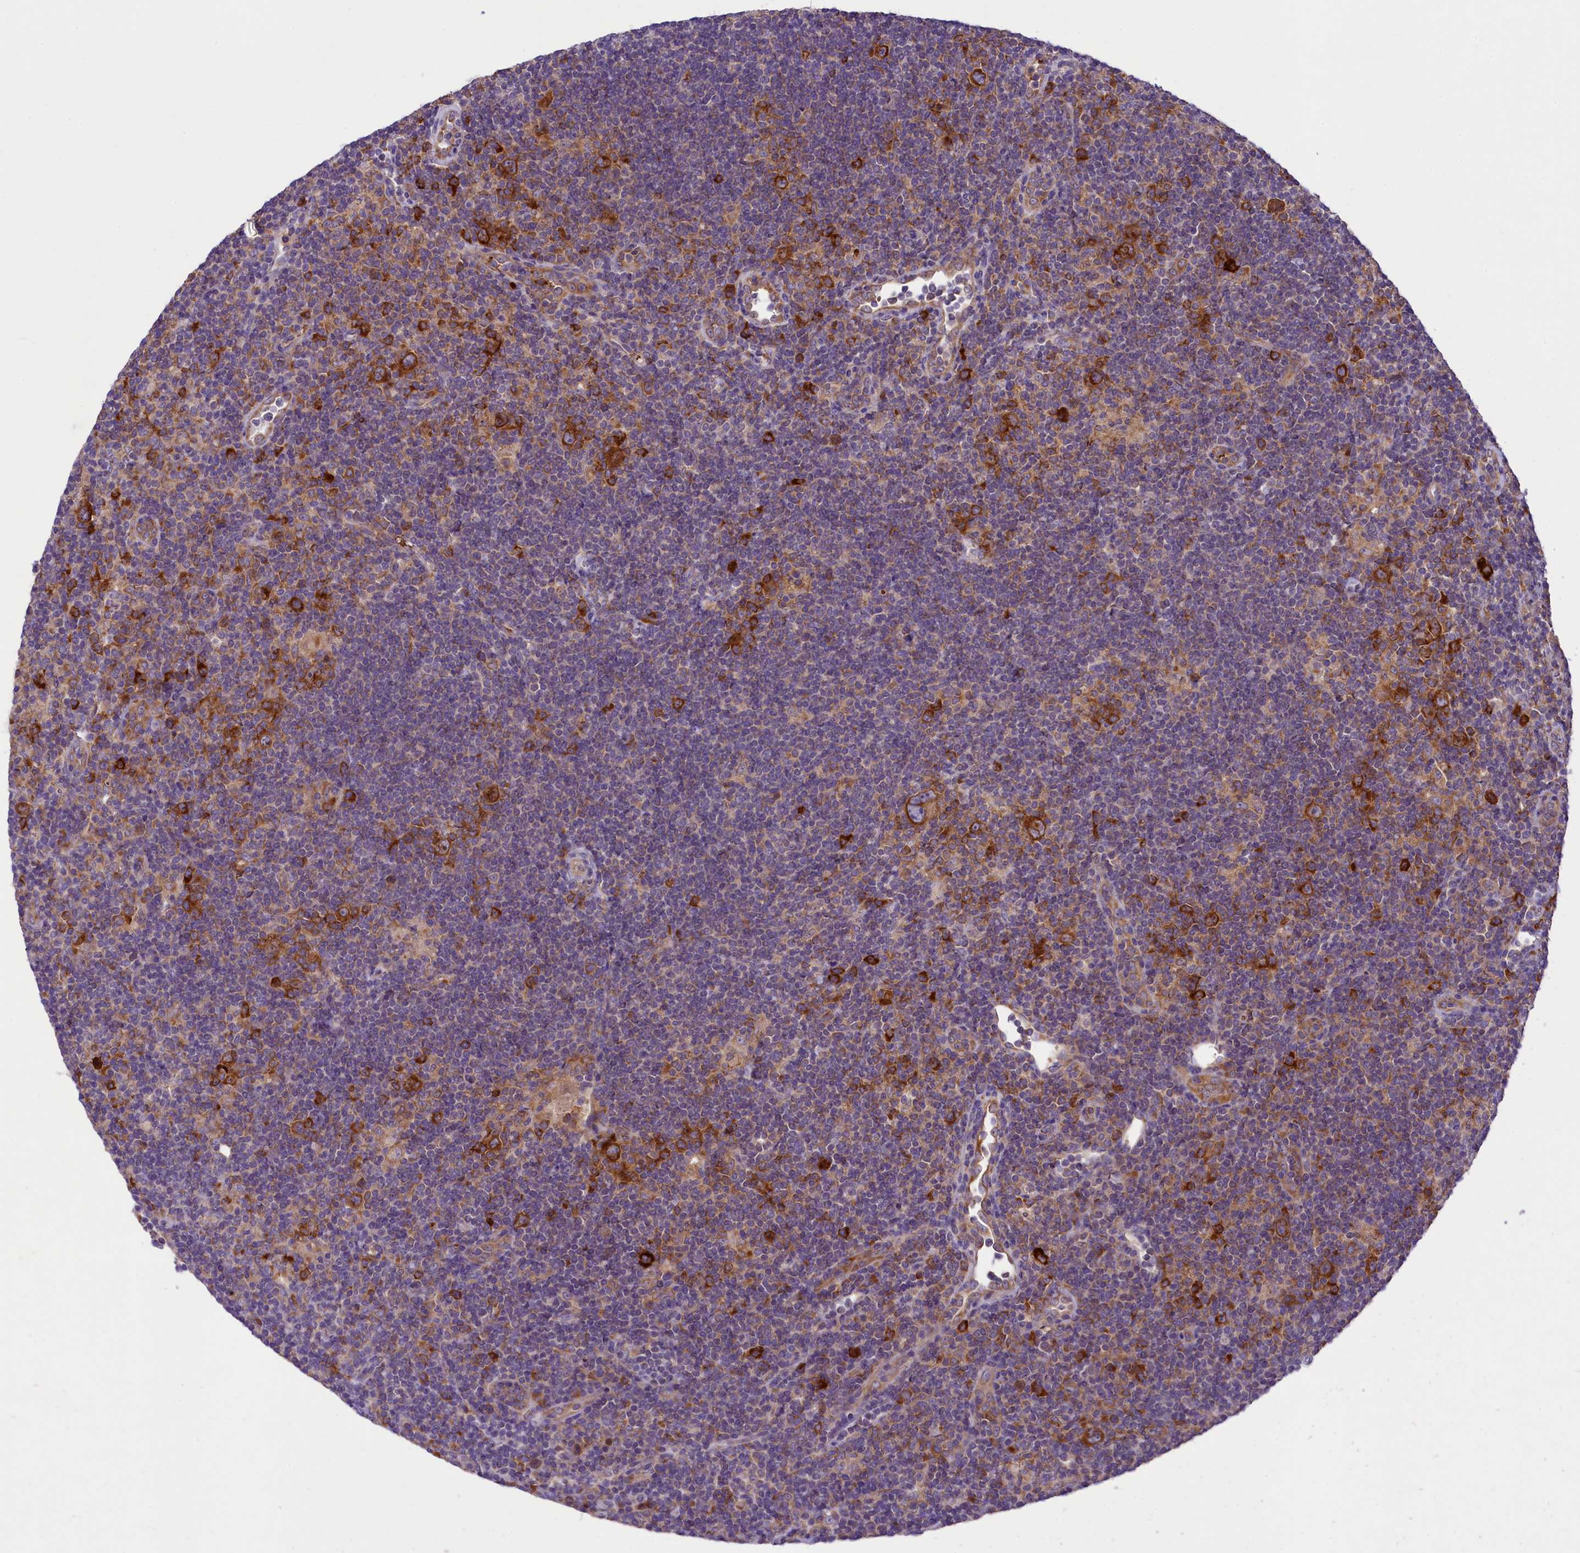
{"staining": {"intensity": "strong", "quantity": ">75%", "location": "cytoplasmic/membranous"}, "tissue": "lymphoma", "cell_type": "Tumor cells", "image_type": "cancer", "snomed": [{"axis": "morphology", "description": "Hodgkin's disease, NOS"}, {"axis": "topography", "description": "Lymph node"}], "caption": "Immunohistochemical staining of lymphoma demonstrates high levels of strong cytoplasmic/membranous protein staining in approximately >75% of tumor cells.", "gene": "LARP4", "patient": {"sex": "female", "age": 57}}